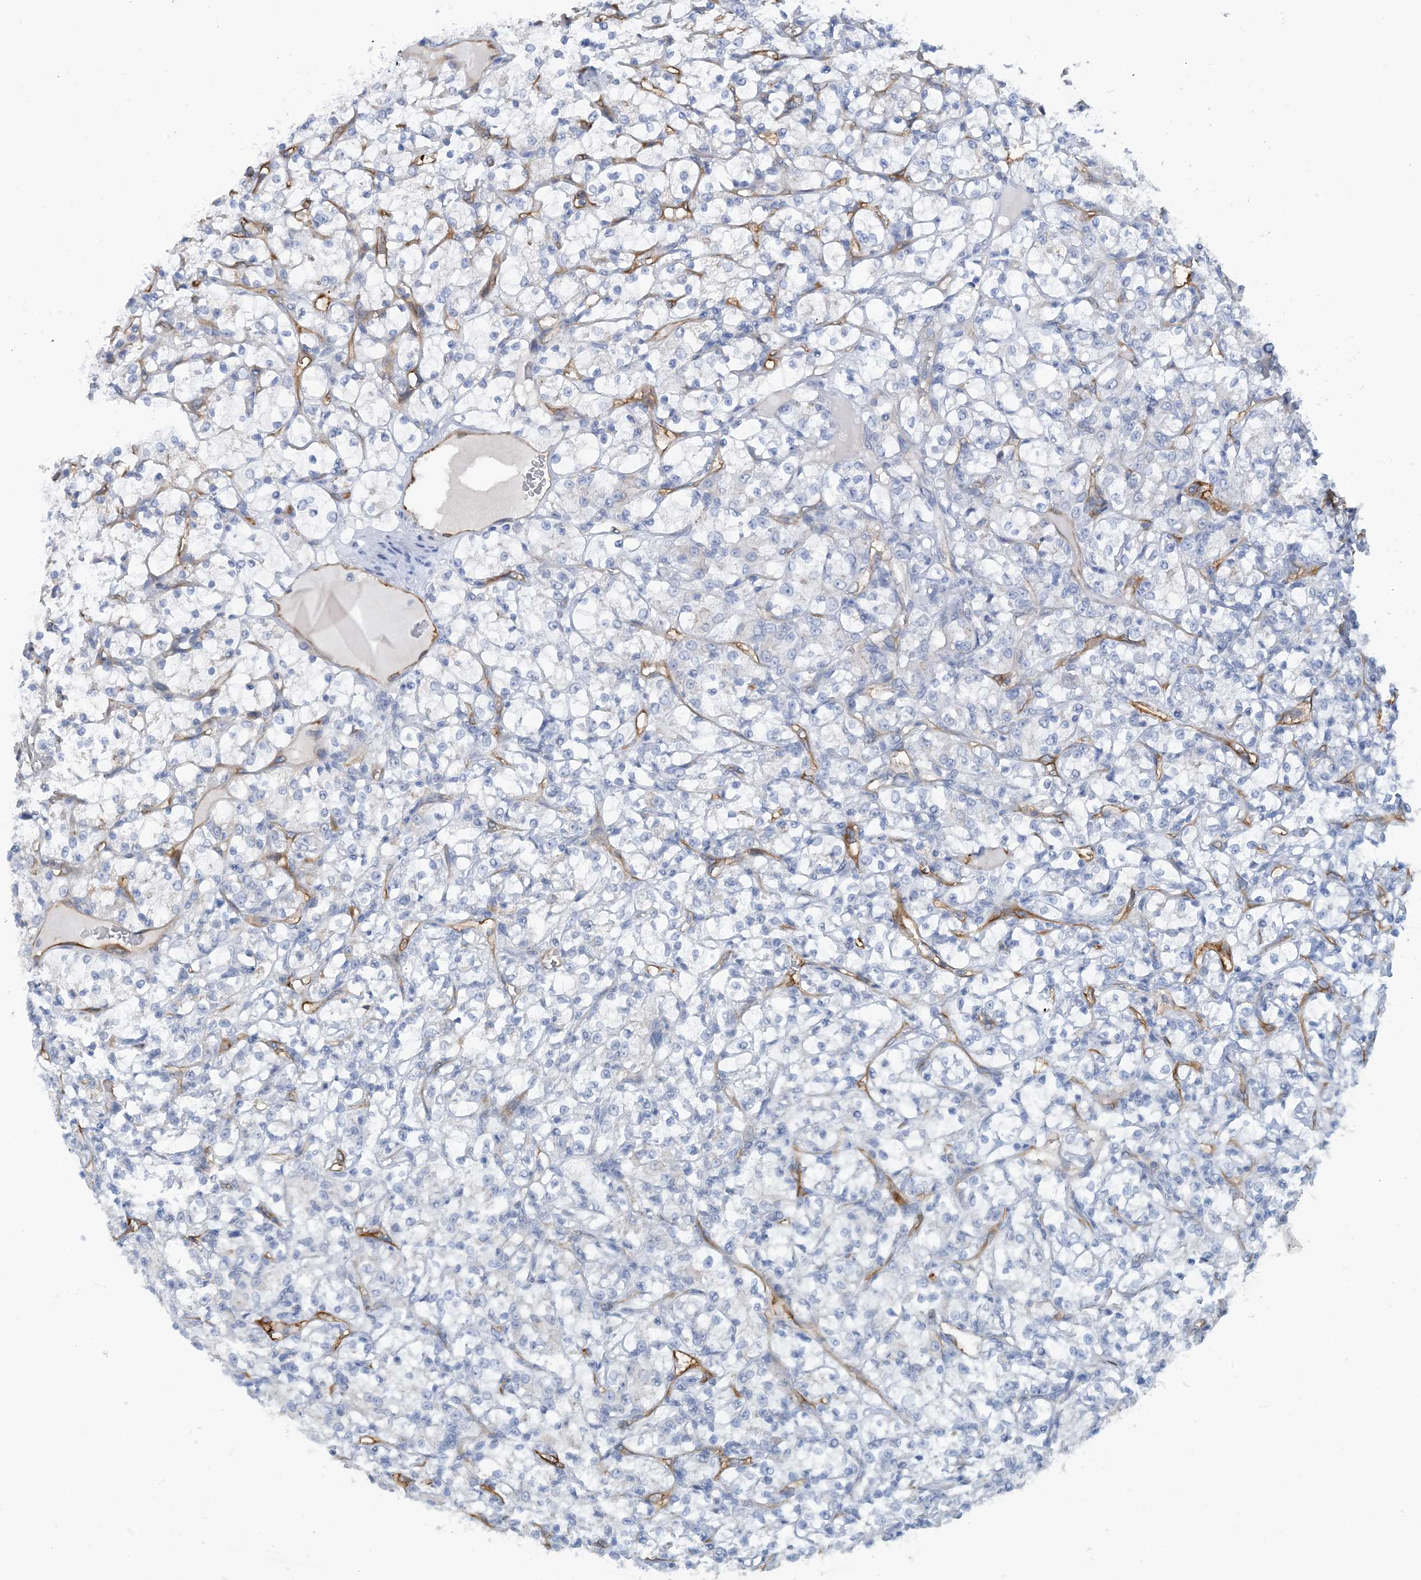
{"staining": {"intensity": "negative", "quantity": "none", "location": "none"}, "tissue": "renal cancer", "cell_type": "Tumor cells", "image_type": "cancer", "snomed": [{"axis": "morphology", "description": "Adenocarcinoma, NOS"}, {"axis": "topography", "description": "Kidney"}], "caption": "An image of renal cancer (adenocarcinoma) stained for a protein demonstrates no brown staining in tumor cells. Brightfield microscopy of immunohistochemistry stained with DAB (brown) and hematoxylin (blue), captured at high magnification.", "gene": "EIF2A", "patient": {"sex": "female", "age": 69}}